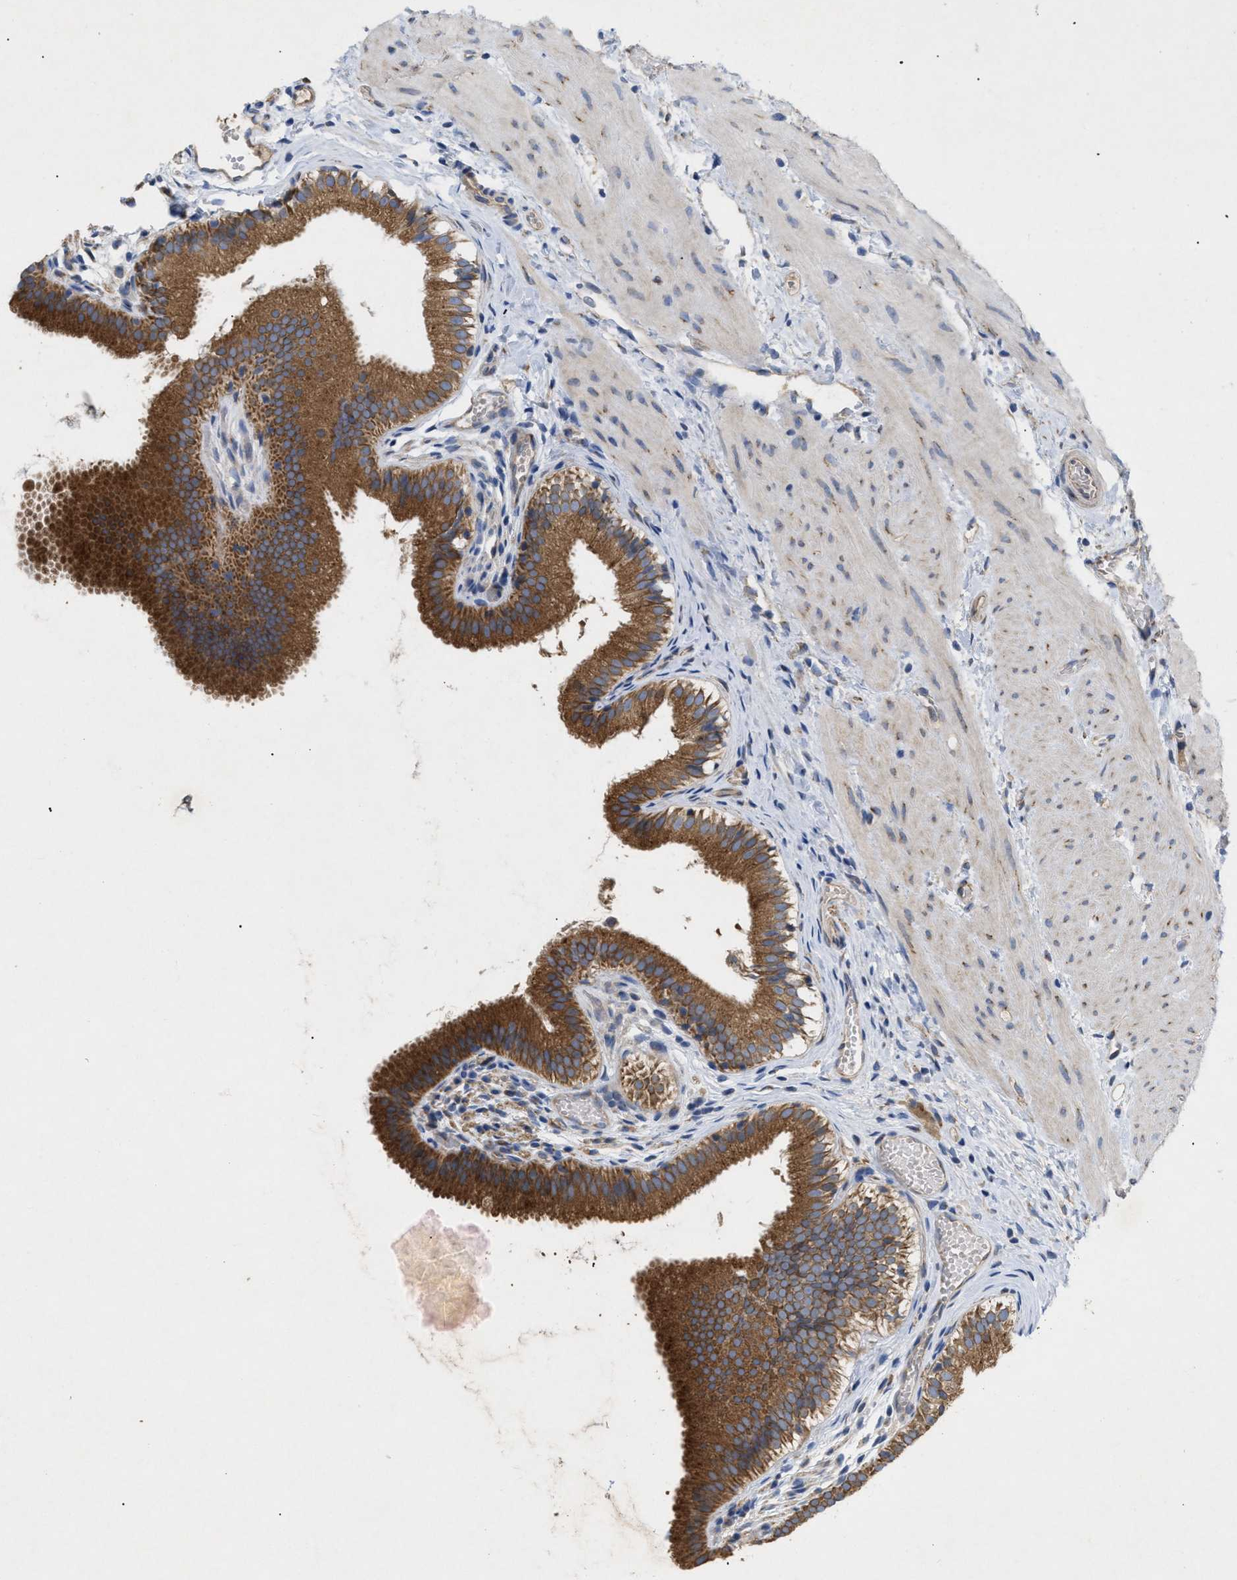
{"staining": {"intensity": "strong", "quantity": ">75%", "location": "cytoplasmic/membranous"}, "tissue": "gallbladder", "cell_type": "Glandular cells", "image_type": "normal", "snomed": [{"axis": "morphology", "description": "Normal tissue, NOS"}, {"axis": "topography", "description": "Gallbladder"}], "caption": "Protein positivity by IHC displays strong cytoplasmic/membranous expression in approximately >75% of glandular cells in benign gallbladder.", "gene": "SLC50A1", "patient": {"sex": "female", "age": 26}}